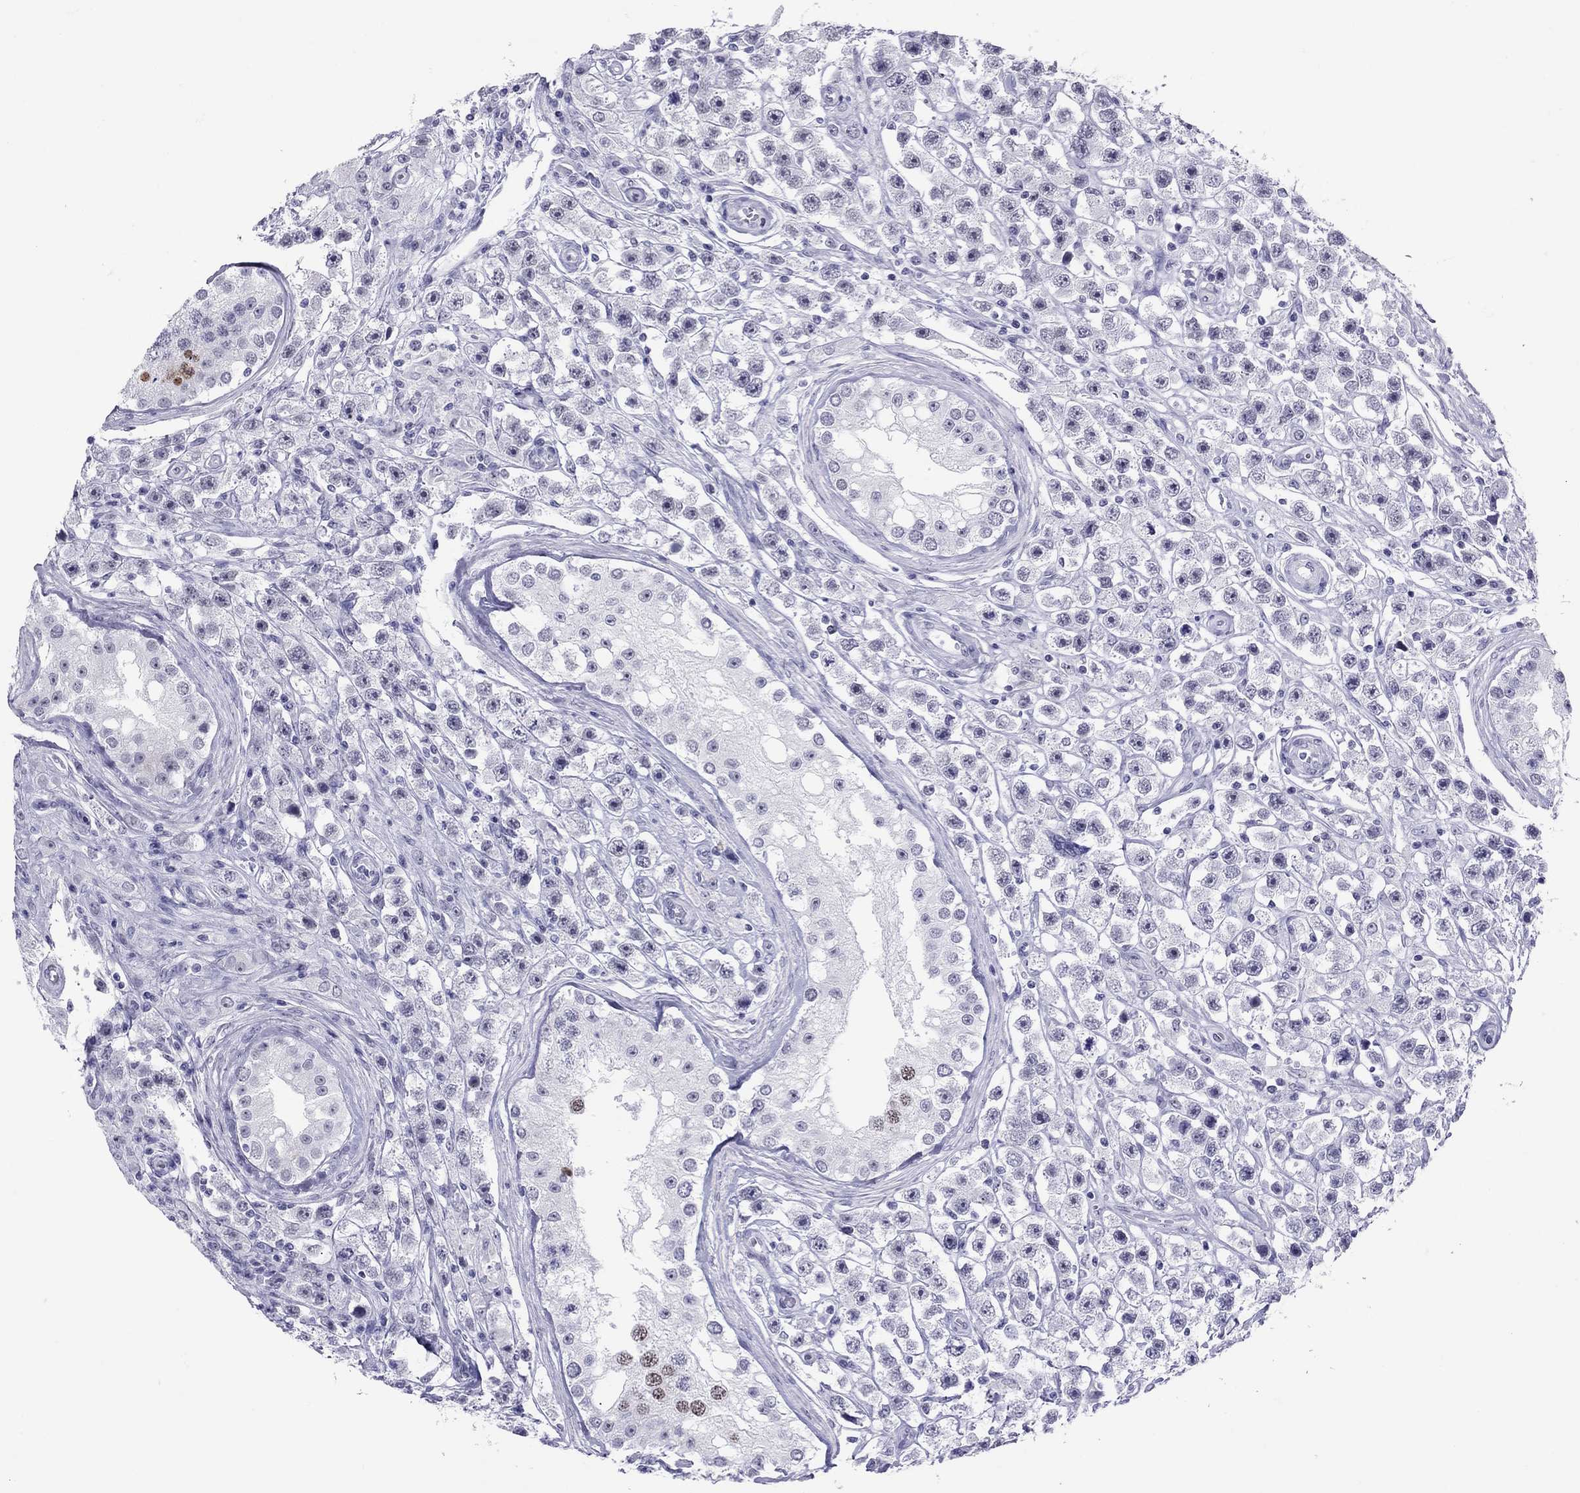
{"staining": {"intensity": "negative", "quantity": "none", "location": "none"}, "tissue": "testis cancer", "cell_type": "Tumor cells", "image_type": "cancer", "snomed": [{"axis": "morphology", "description": "Seminoma, NOS"}, {"axis": "topography", "description": "Testis"}], "caption": "Histopathology image shows no significant protein expression in tumor cells of testis cancer (seminoma).", "gene": "LYAR", "patient": {"sex": "male", "age": 45}}